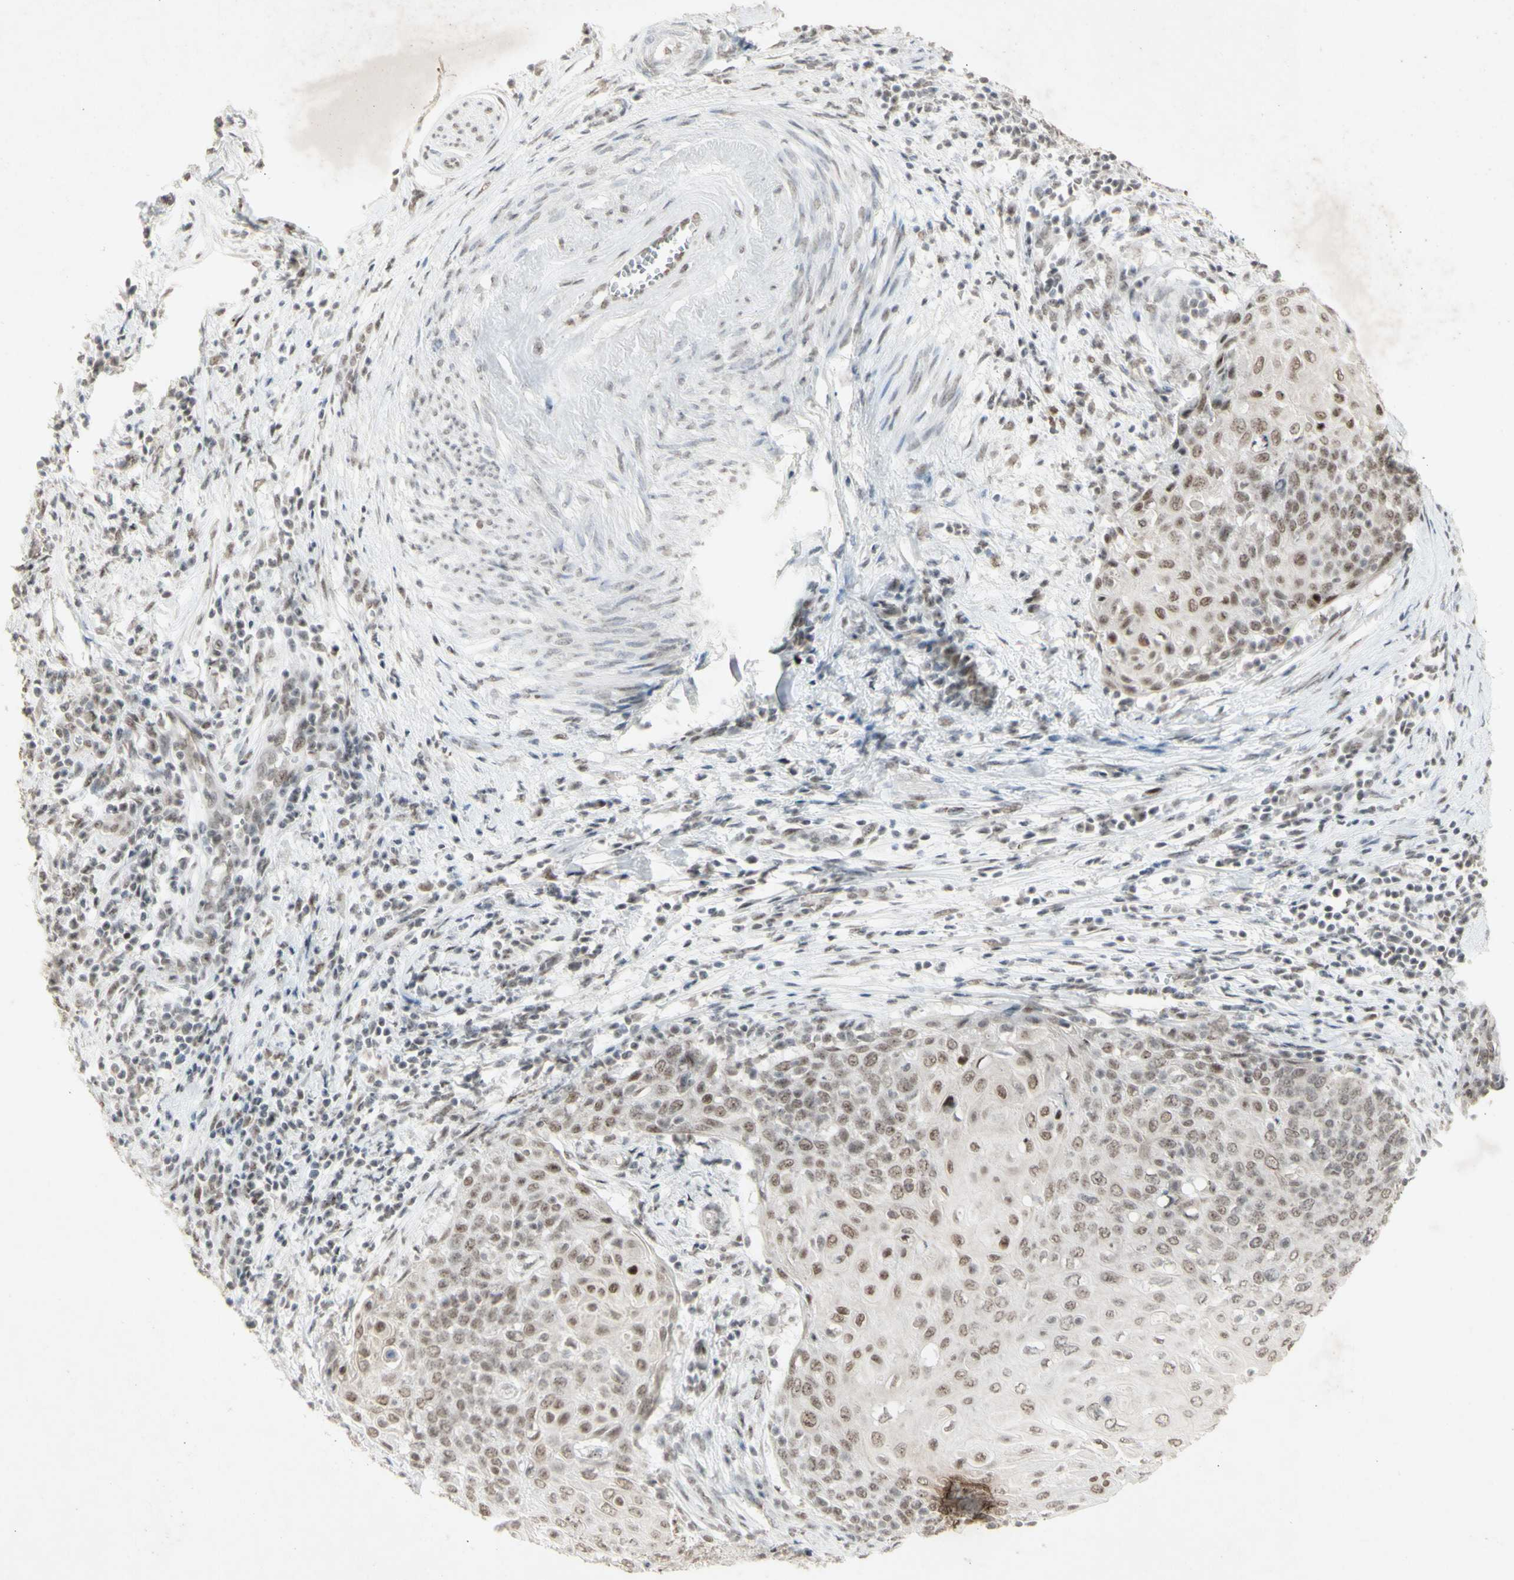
{"staining": {"intensity": "weak", "quantity": ">75%", "location": "nuclear"}, "tissue": "cervical cancer", "cell_type": "Tumor cells", "image_type": "cancer", "snomed": [{"axis": "morphology", "description": "Squamous cell carcinoma, NOS"}, {"axis": "topography", "description": "Cervix"}], "caption": "High-magnification brightfield microscopy of cervical squamous cell carcinoma stained with DAB (3,3'-diaminobenzidine) (brown) and counterstained with hematoxylin (blue). tumor cells exhibit weak nuclear expression is appreciated in approximately>75% of cells.", "gene": "CENPB", "patient": {"sex": "female", "age": 39}}